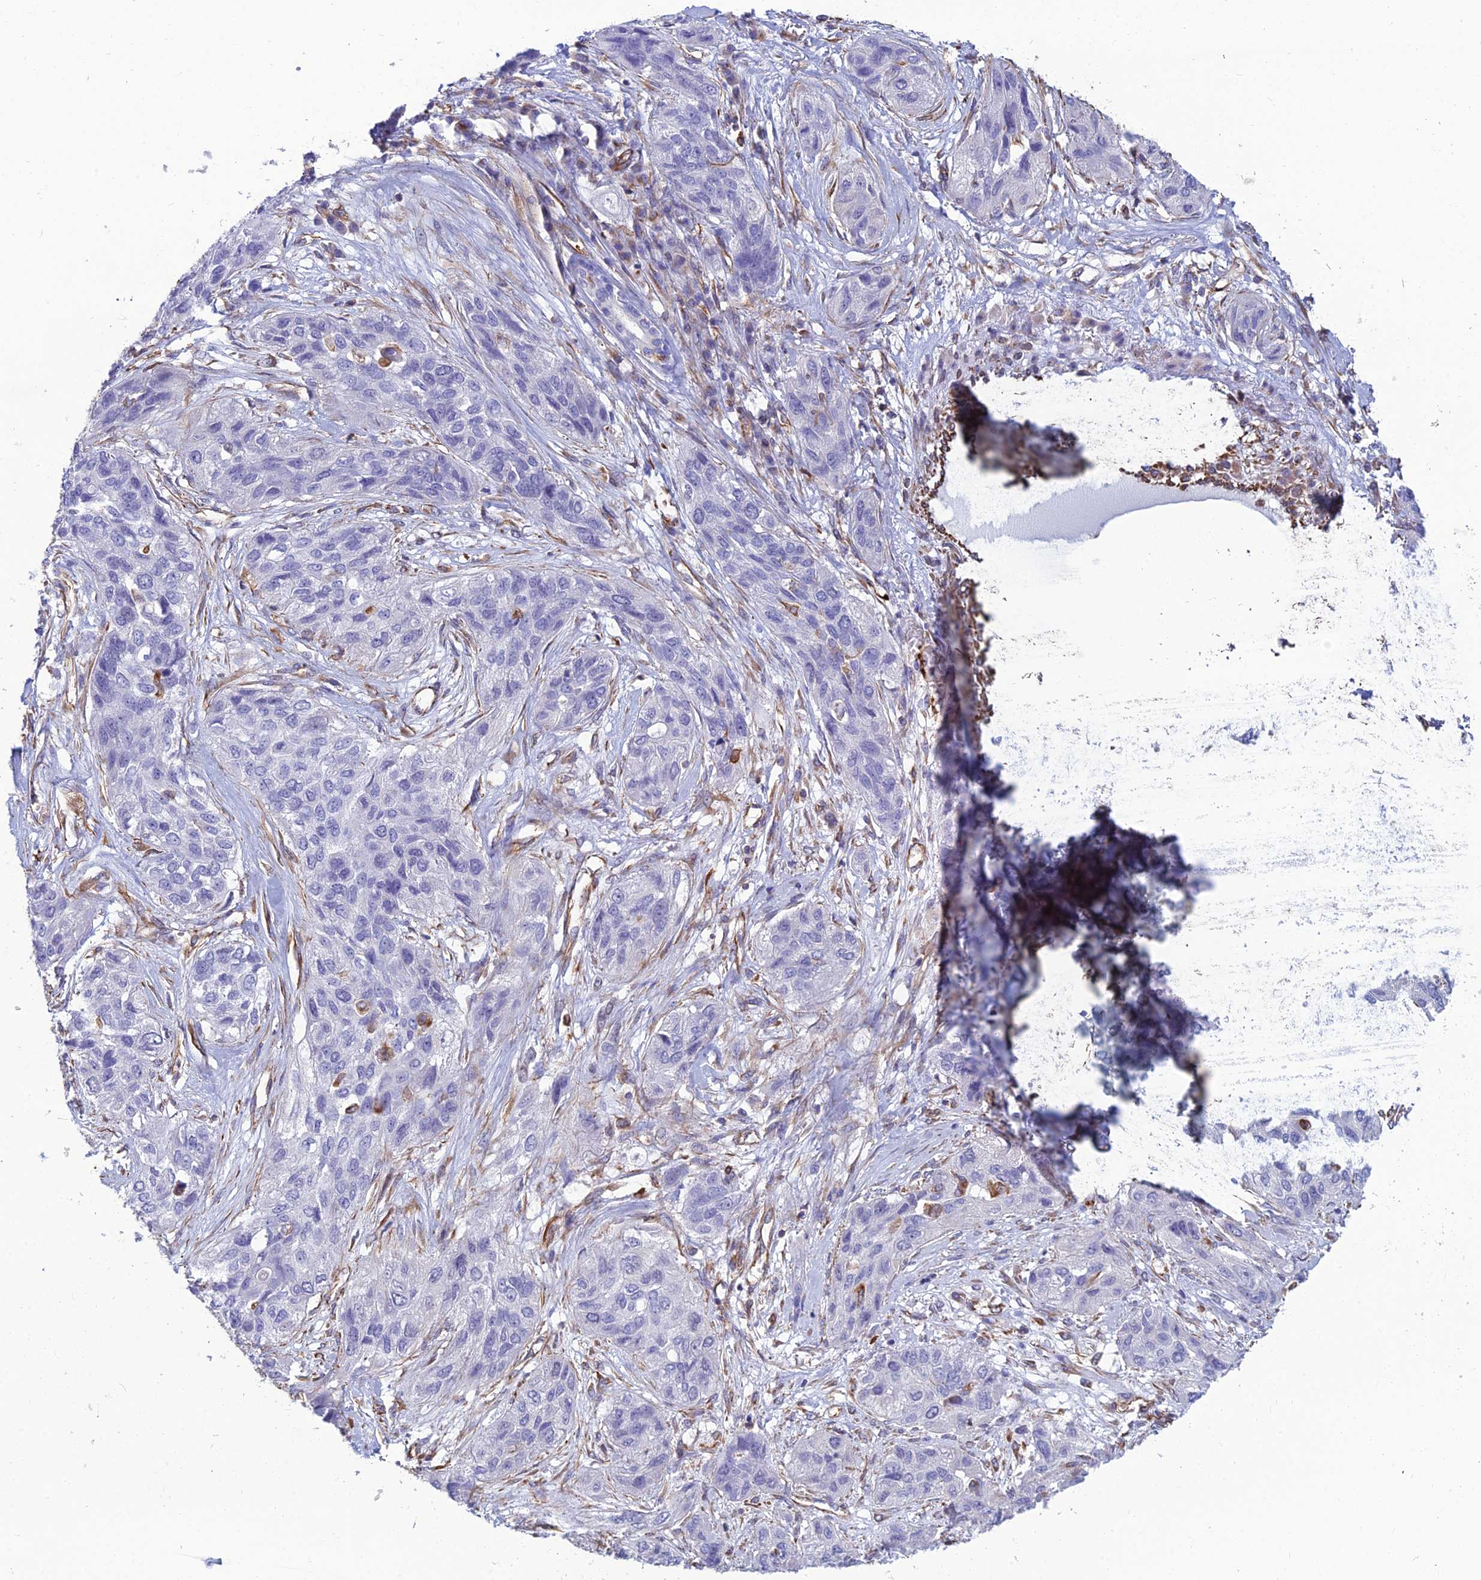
{"staining": {"intensity": "negative", "quantity": "none", "location": "none"}, "tissue": "lung cancer", "cell_type": "Tumor cells", "image_type": "cancer", "snomed": [{"axis": "morphology", "description": "Squamous cell carcinoma, NOS"}, {"axis": "topography", "description": "Lung"}], "caption": "High magnification brightfield microscopy of lung cancer stained with DAB (brown) and counterstained with hematoxylin (blue): tumor cells show no significant expression.", "gene": "PSMD11", "patient": {"sex": "female", "age": 70}}